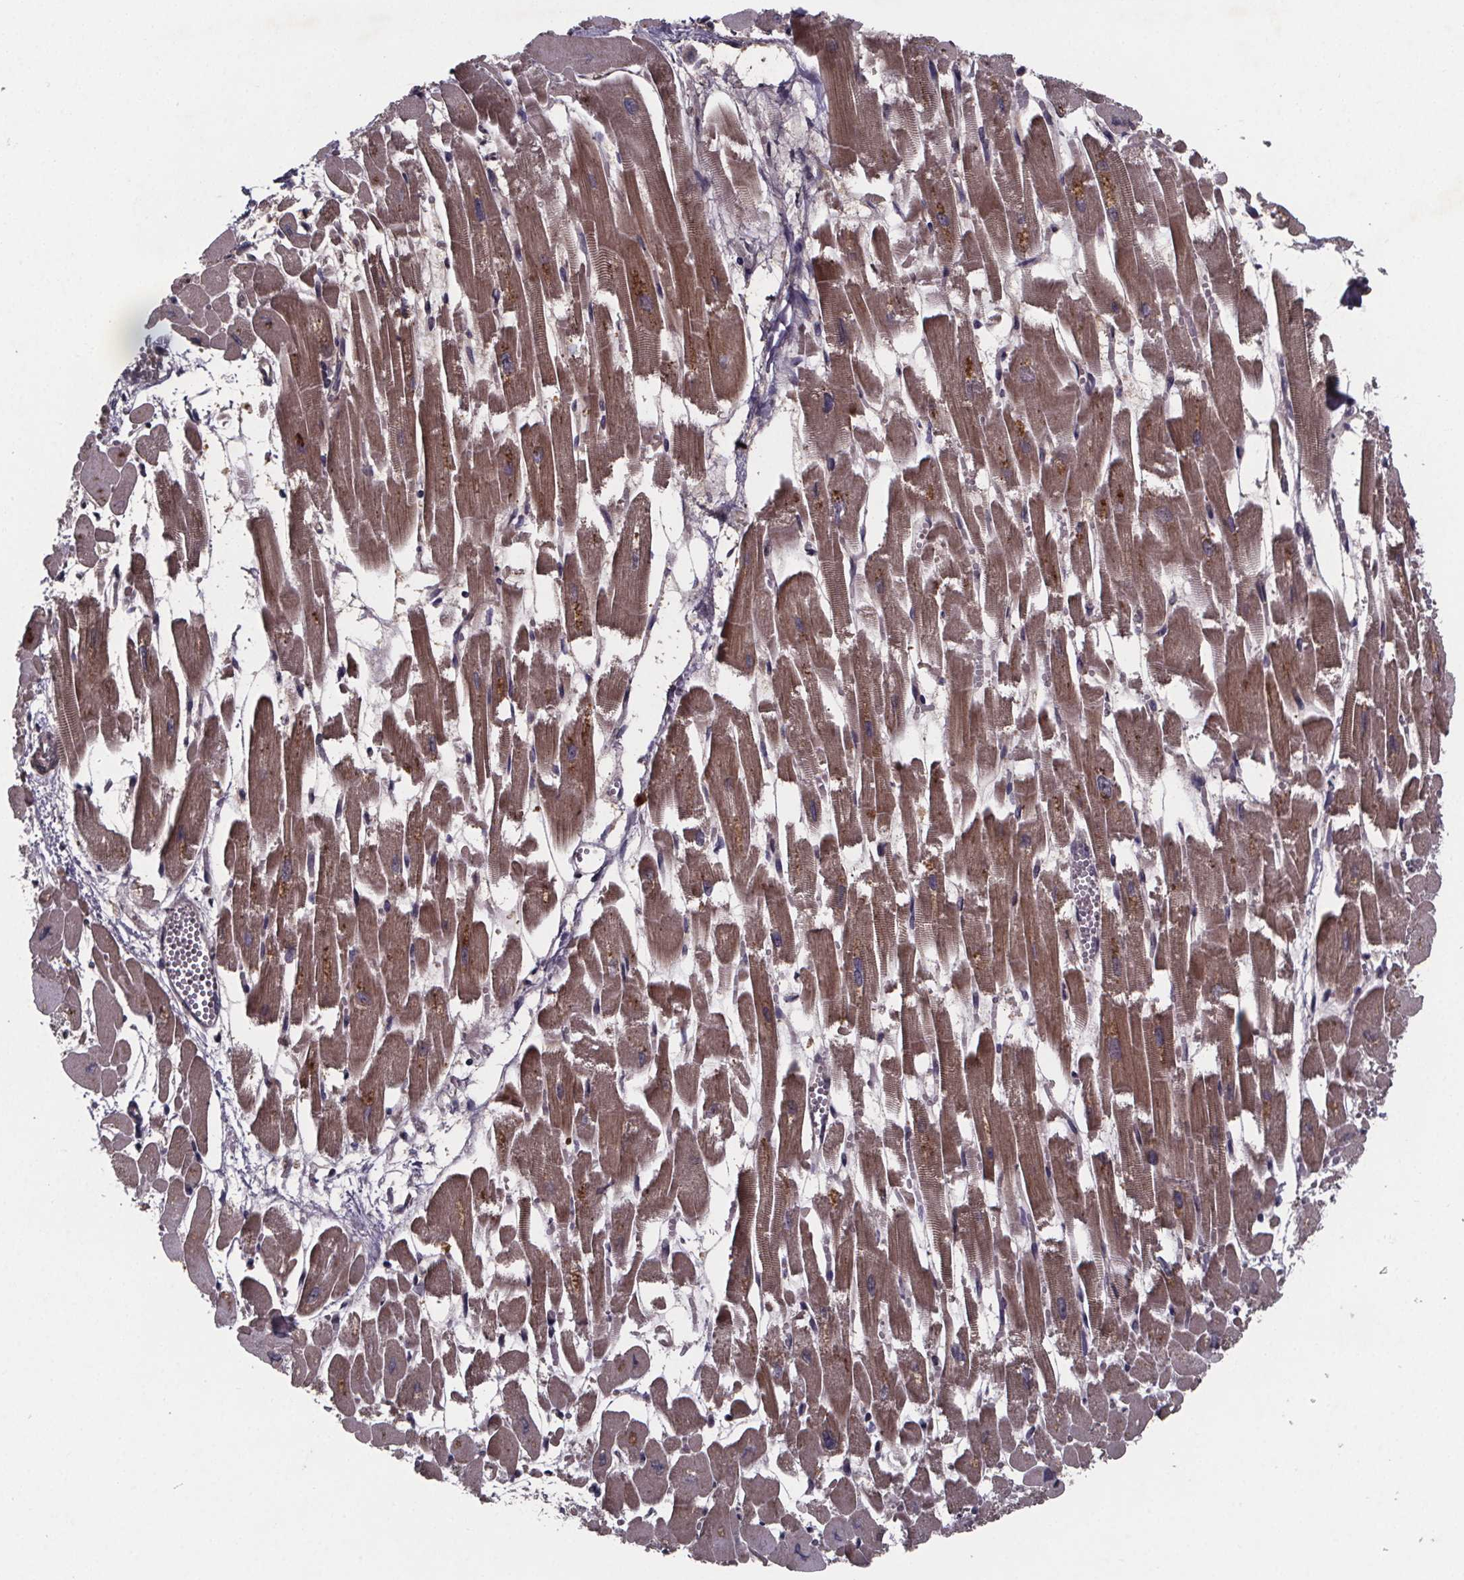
{"staining": {"intensity": "moderate", "quantity": "25%-75%", "location": "cytoplasmic/membranous"}, "tissue": "heart muscle", "cell_type": "Cardiomyocytes", "image_type": "normal", "snomed": [{"axis": "morphology", "description": "Normal tissue, NOS"}, {"axis": "topography", "description": "Heart"}], "caption": "A photomicrograph of heart muscle stained for a protein displays moderate cytoplasmic/membranous brown staining in cardiomyocytes.", "gene": "FN3KRP", "patient": {"sex": "female", "age": 52}}